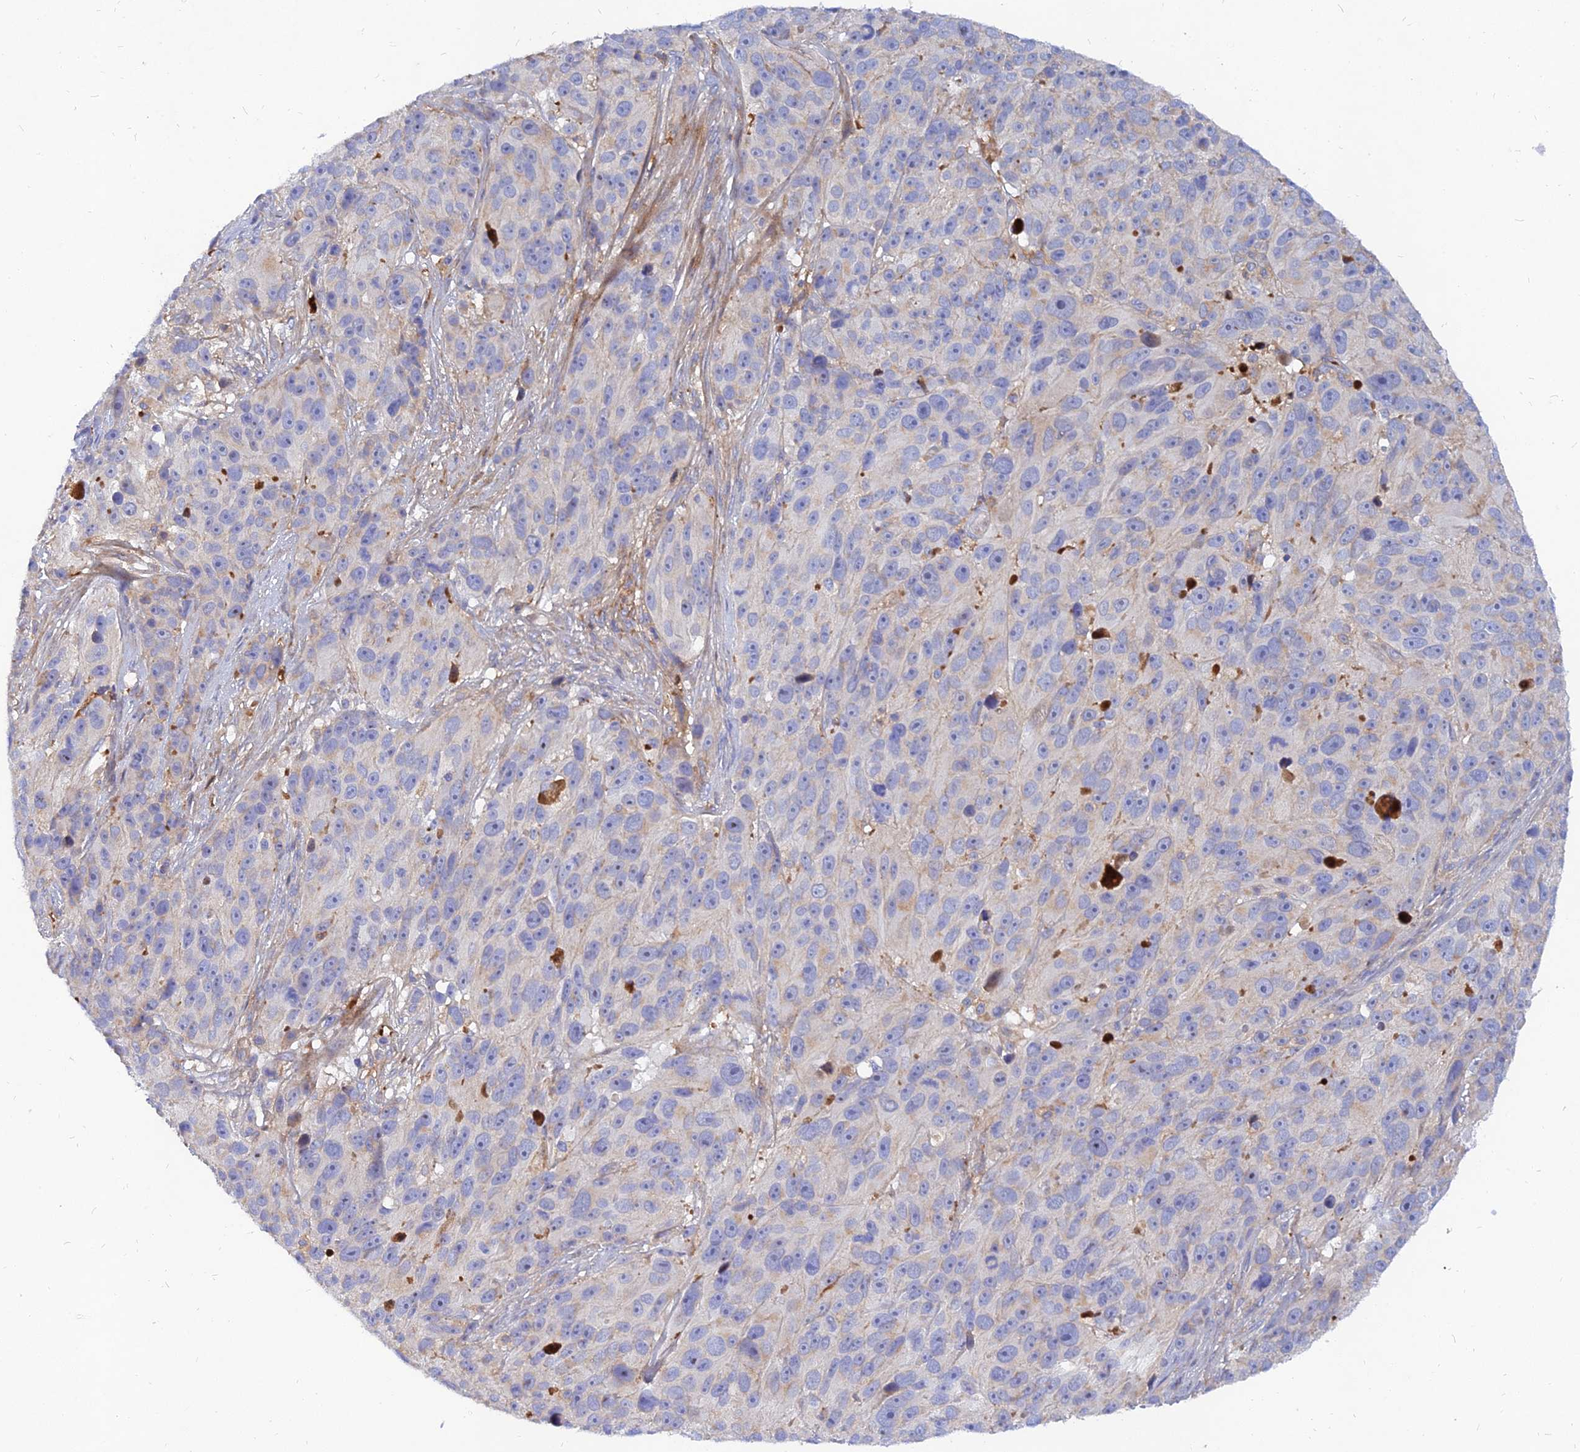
{"staining": {"intensity": "negative", "quantity": "none", "location": "none"}, "tissue": "melanoma", "cell_type": "Tumor cells", "image_type": "cancer", "snomed": [{"axis": "morphology", "description": "Malignant melanoma, NOS"}, {"axis": "topography", "description": "Skin"}], "caption": "IHC of melanoma shows no staining in tumor cells. (Immunohistochemistry, brightfield microscopy, high magnification).", "gene": "MROH1", "patient": {"sex": "male", "age": 84}}